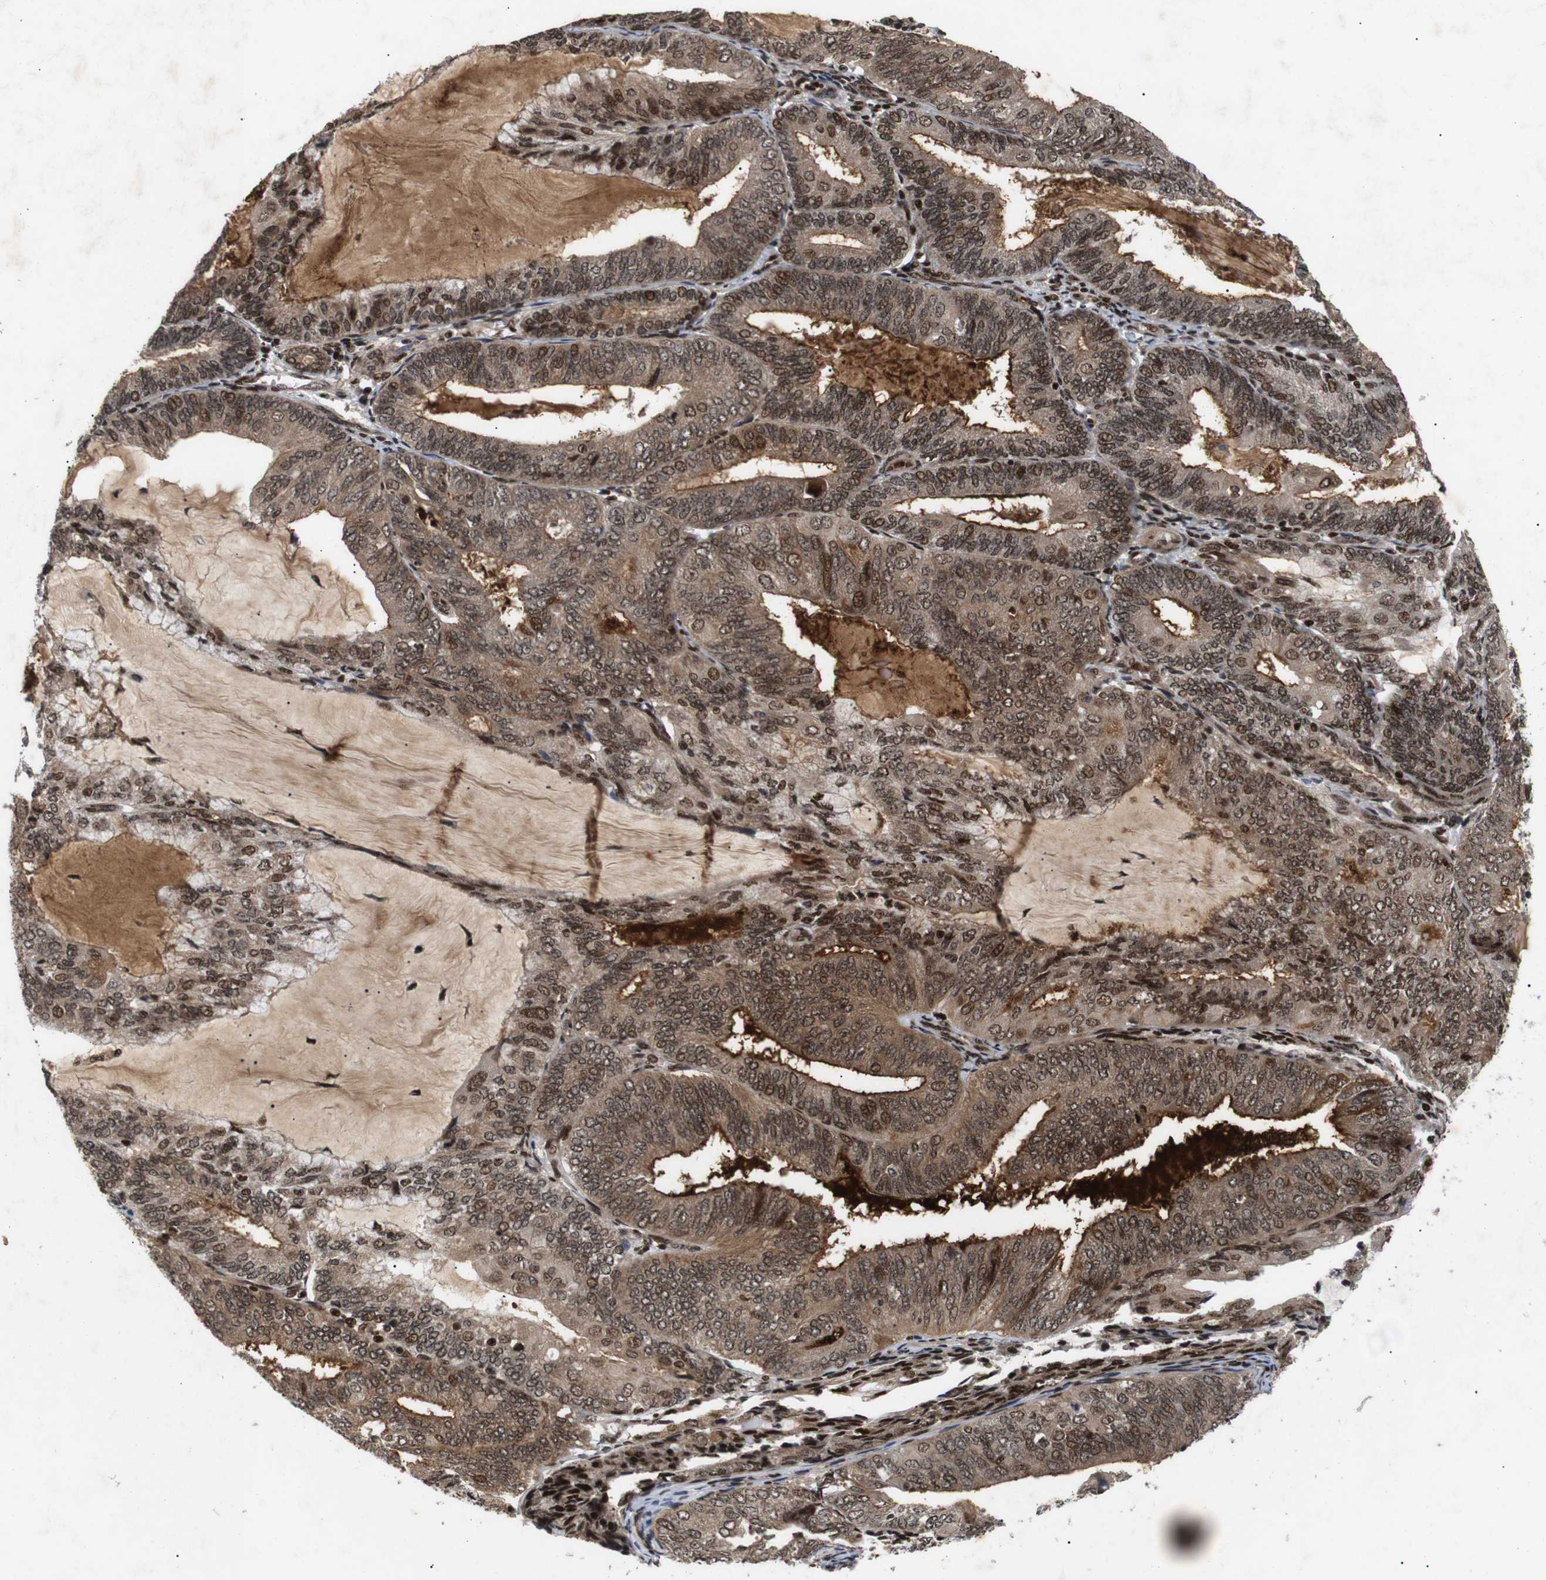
{"staining": {"intensity": "moderate", "quantity": ">75%", "location": "cytoplasmic/membranous,nuclear"}, "tissue": "endometrial cancer", "cell_type": "Tumor cells", "image_type": "cancer", "snomed": [{"axis": "morphology", "description": "Adenocarcinoma, NOS"}, {"axis": "topography", "description": "Endometrium"}], "caption": "Immunohistochemistry (IHC) (DAB) staining of endometrial cancer (adenocarcinoma) reveals moderate cytoplasmic/membranous and nuclear protein positivity in approximately >75% of tumor cells.", "gene": "KIF23", "patient": {"sex": "female", "age": 81}}